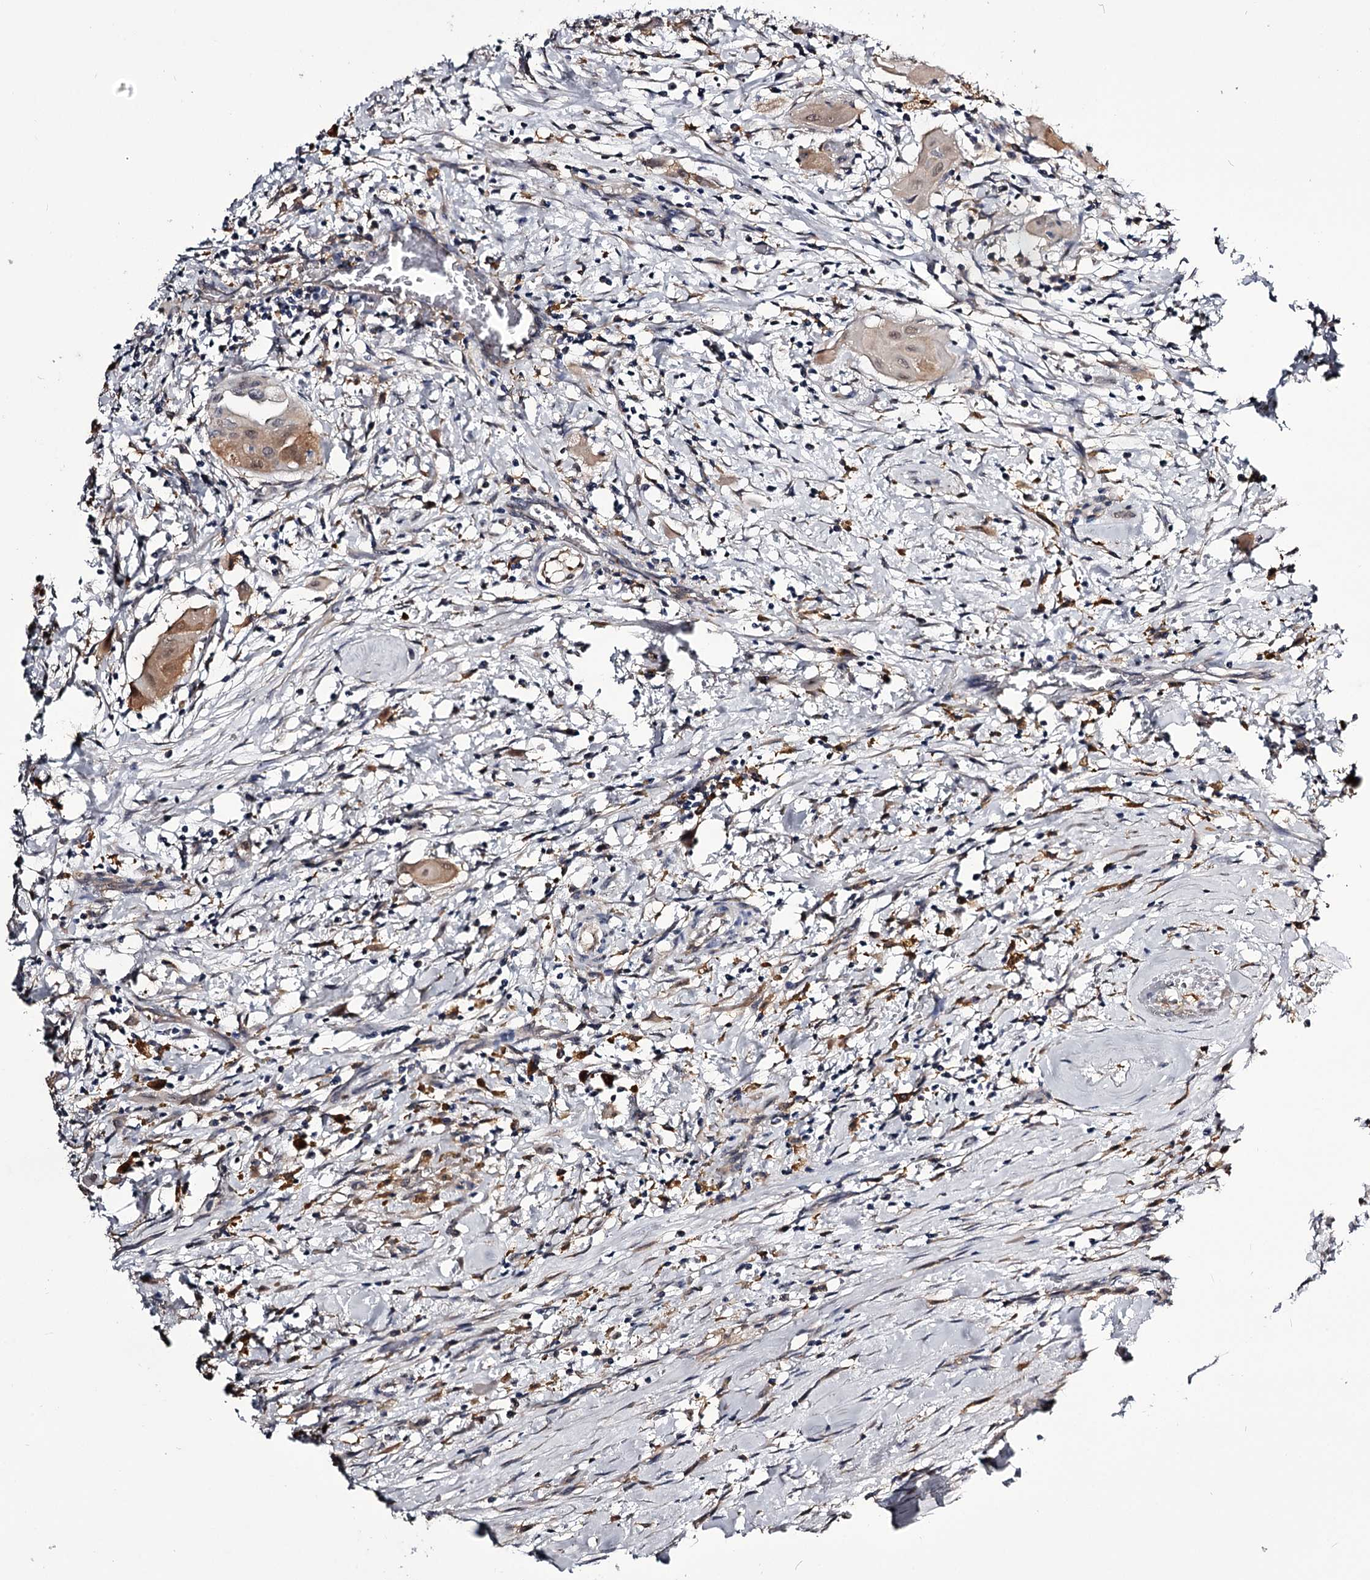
{"staining": {"intensity": "moderate", "quantity": "<25%", "location": "cytoplasmic/membranous,nuclear"}, "tissue": "thyroid cancer", "cell_type": "Tumor cells", "image_type": "cancer", "snomed": [{"axis": "morphology", "description": "Papillary adenocarcinoma, NOS"}, {"axis": "topography", "description": "Thyroid gland"}], "caption": "Immunohistochemical staining of papillary adenocarcinoma (thyroid) shows low levels of moderate cytoplasmic/membranous and nuclear staining in about <25% of tumor cells.", "gene": "GSTO1", "patient": {"sex": "female", "age": 59}}